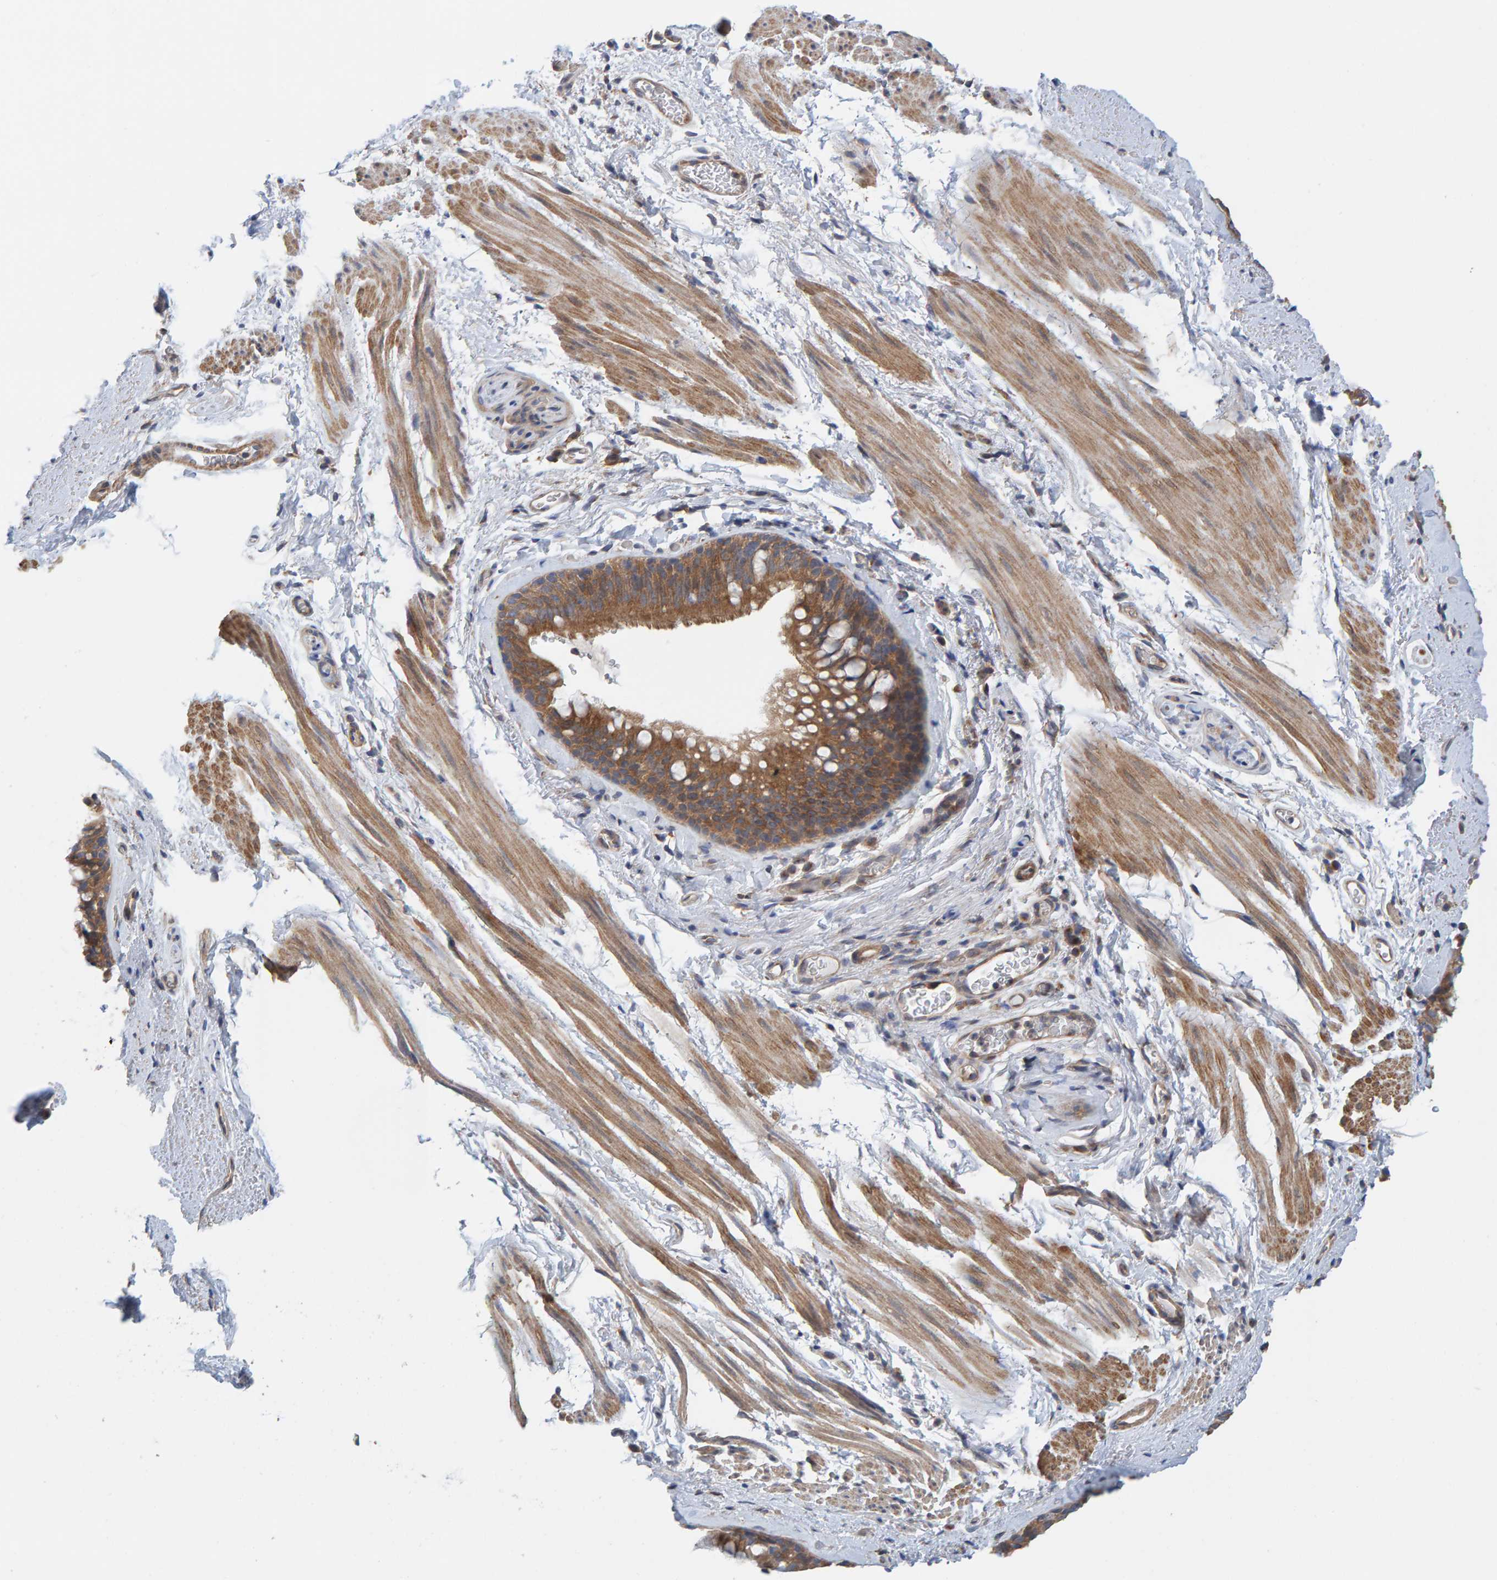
{"staining": {"intensity": "moderate", "quantity": ">75%", "location": "cytoplasmic/membranous"}, "tissue": "bronchus", "cell_type": "Respiratory epithelial cells", "image_type": "normal", "snomed": [{"axis": "morphology", "description": "Normal tissue, NOS"}, {"axis": "topography", "description": "Cartilage tissue"}, {"axis": "topography", "description": "Bronchus"}], "caption": "A brown stain highlights moderate cytoplasmic/membranous staining of a protein in respiratory epithelial cells of normal bronchus. (IHC, brightfield microscopy, high magnification).", "gene": "UBAP1", "patient": {"sex": "female", "age": 53}}